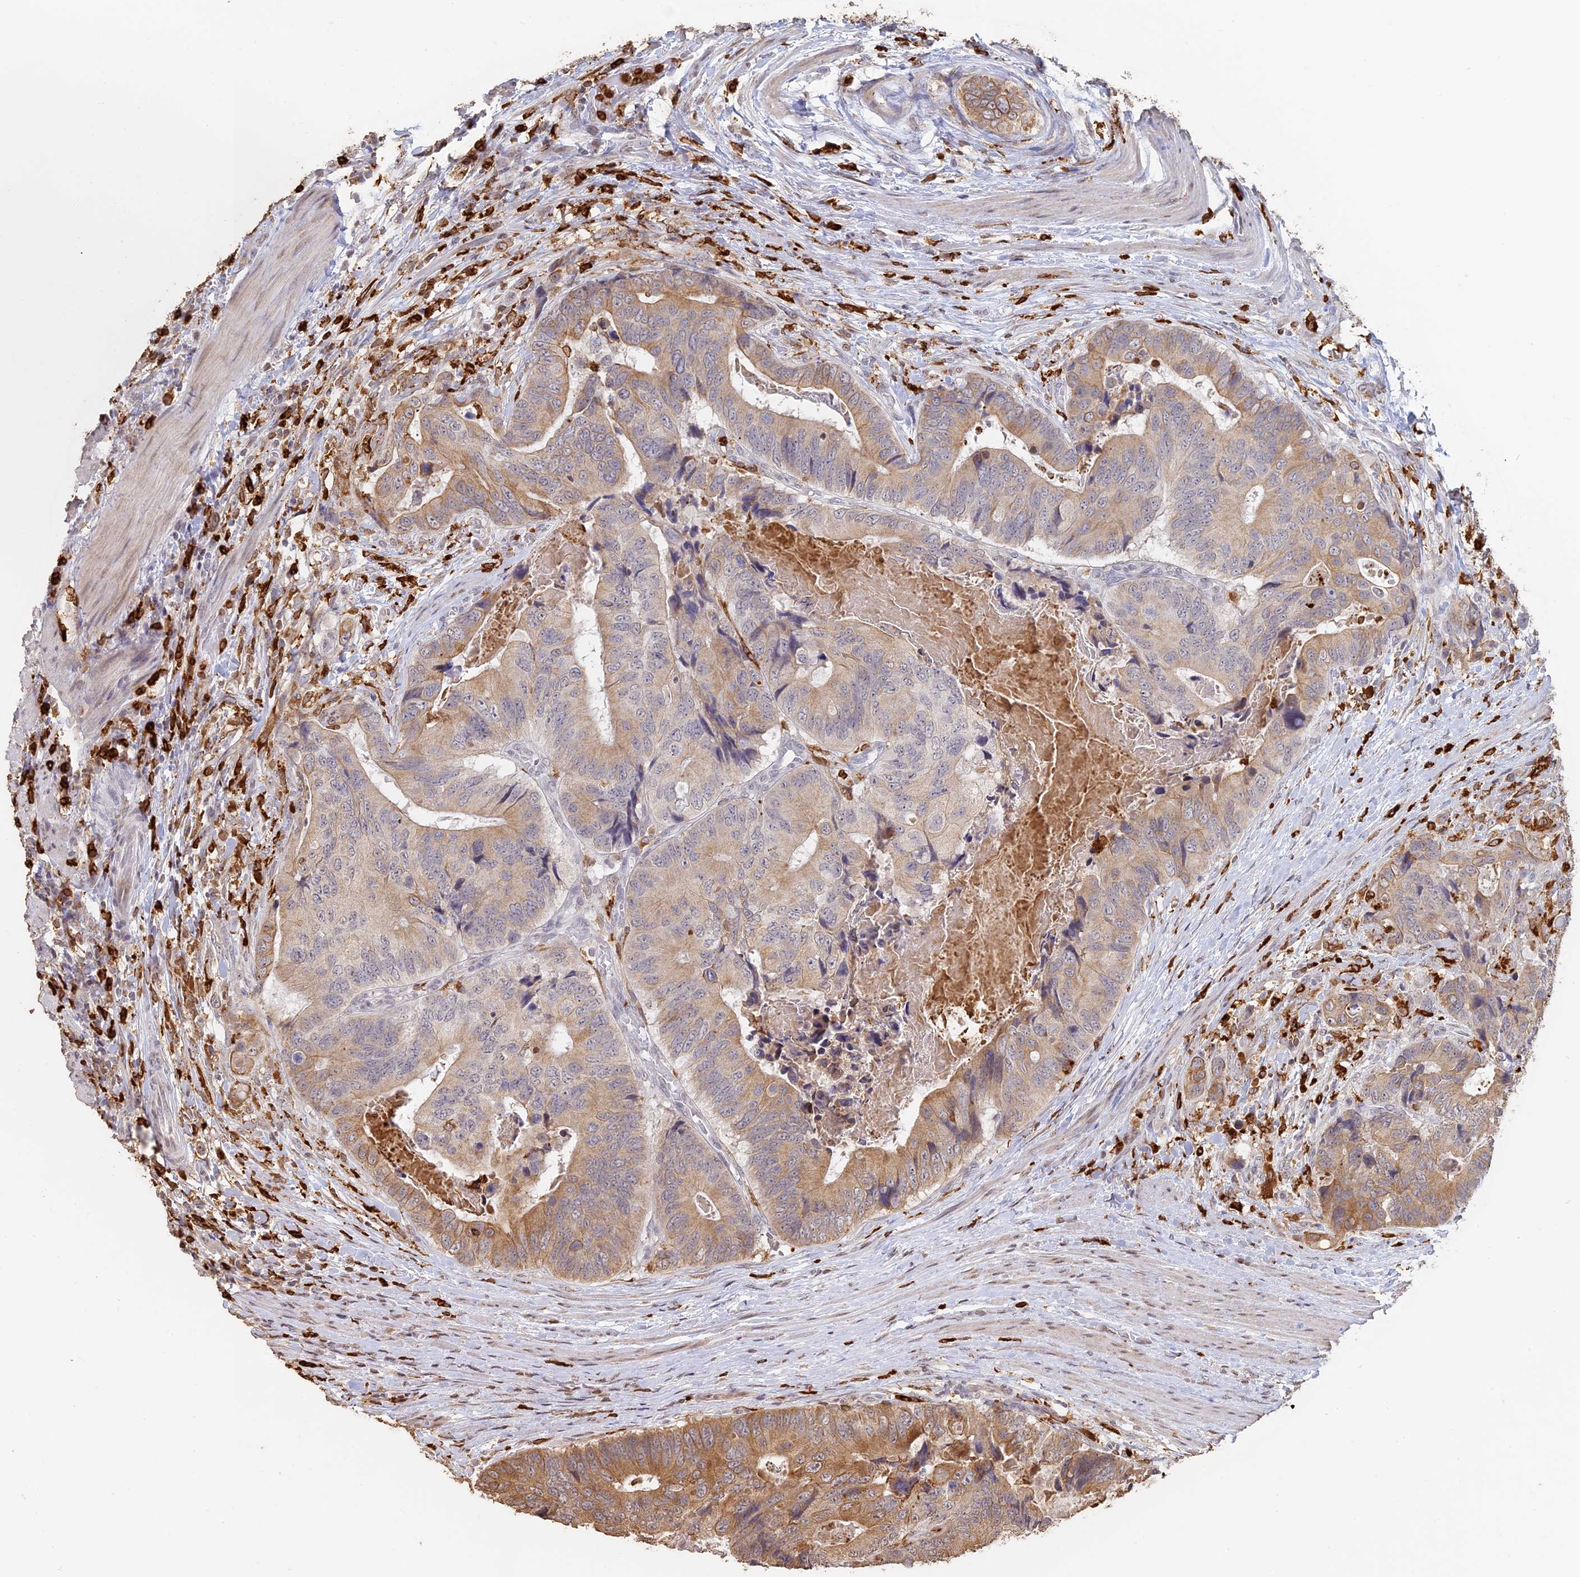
{"staining": {"intensity": "moderate", "quantity": ">75%", "location": "cytoplasmic/membranous"}, "tissue": "colorectal cancer", "cell_type": "Tumor cells", "image_type": "cancer", "snomed": [{"axis": "morphology", "description": "Adenocarcinoma, NOS"}, {"axis": "topography", "description": "Colon"}], "caption": "Immunohistochemistry (IHC) micrograph of neoplastic tissue: human adenocarcinoma (colorectal) stained using immunohistochemistry demonstrates medium levels of moderate protein expression localized specifically in the cytoplasmic/membranous of tumor cells, appearing as a cytoplasmic/membranous brown color.", "gene": "APOBR", "patient": {"sex": "male", "age": 84}}